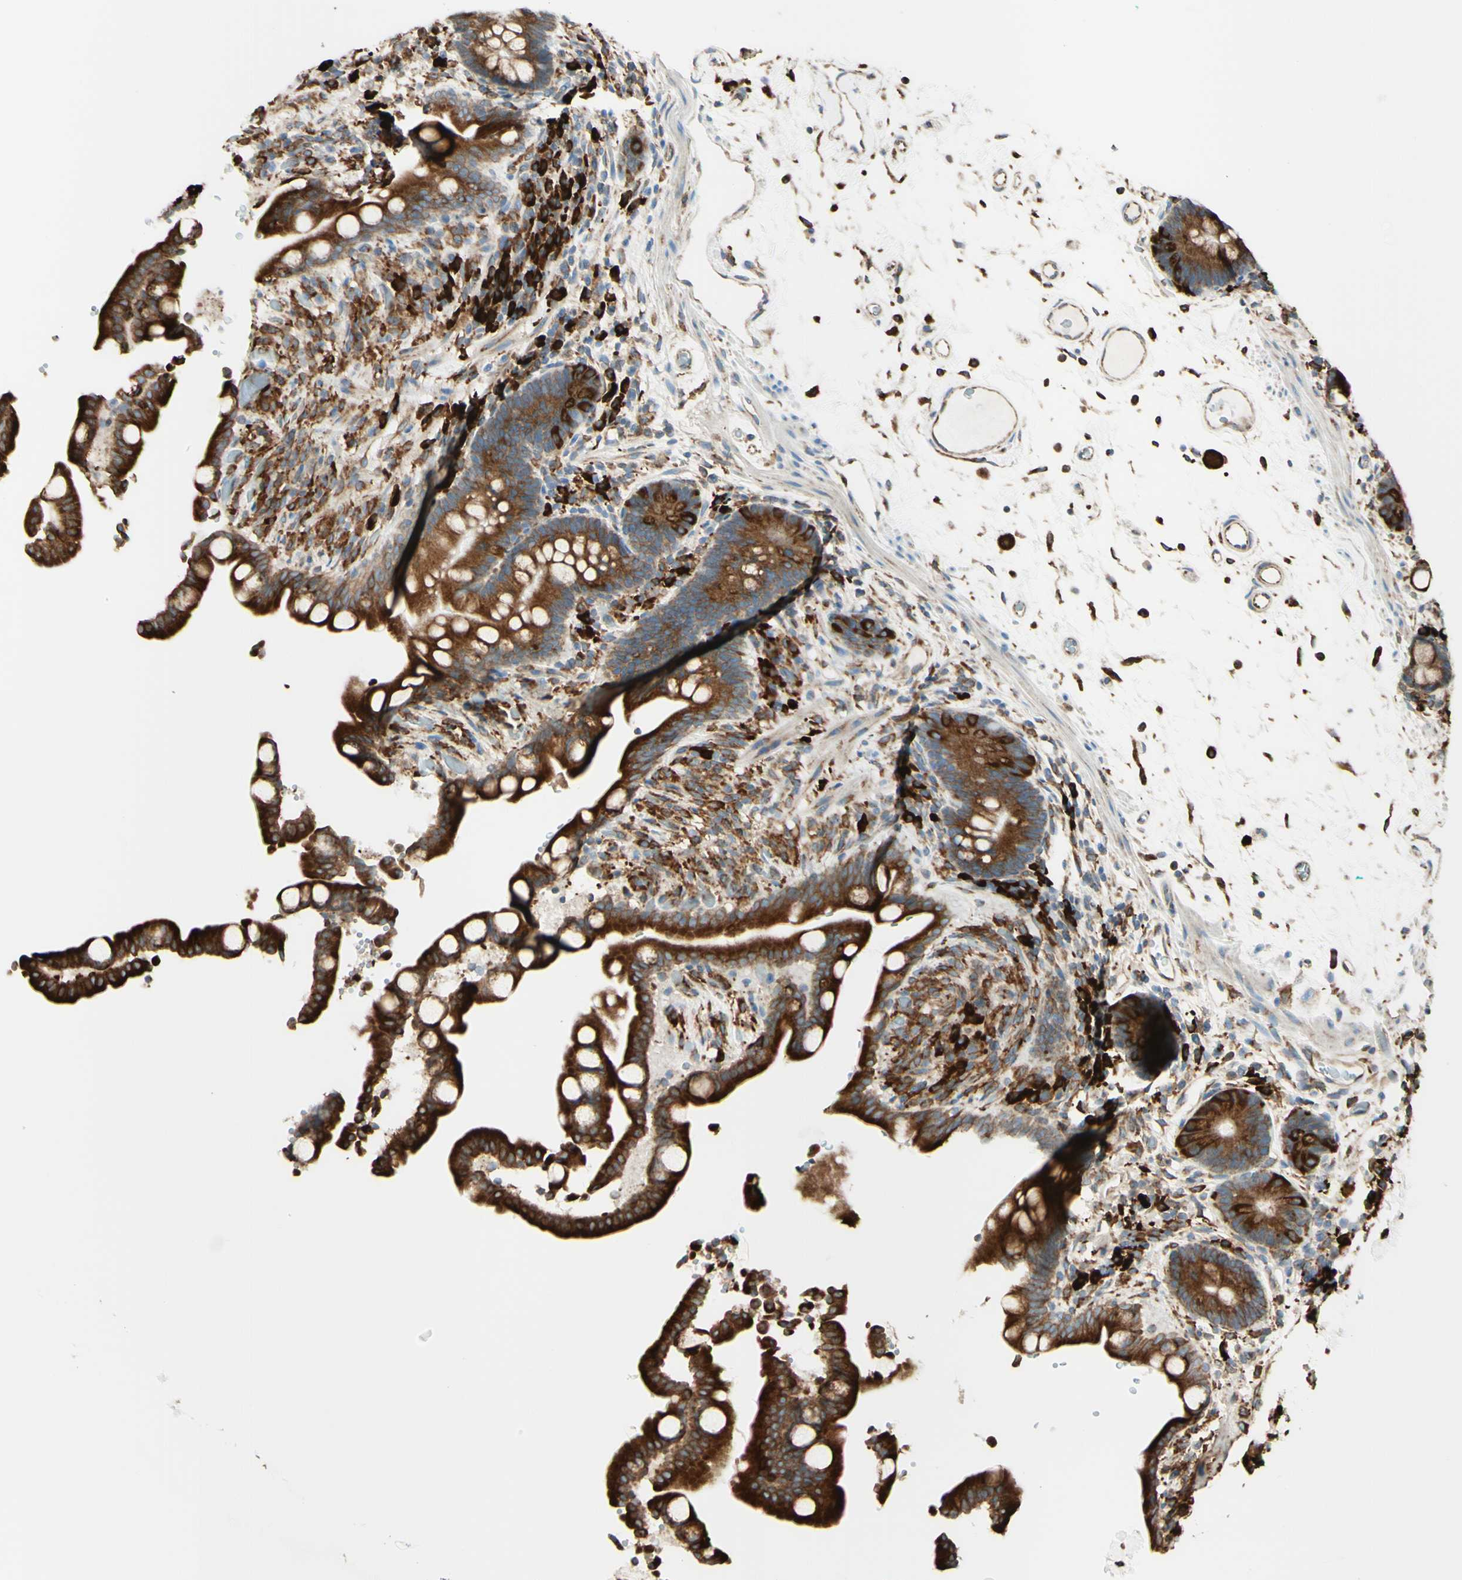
{"staining": {"intensity": "moderate", "quantity": ">75%", "location": "cytoplasmic/membranous"}, "tissue": "colon", "cell_type": "Endothelial cells", "image_type": "normal", "snomed": [{"axis": "morphology", "description": "Normal tissue, NOS"}, {"axis": "topography", "description": "Colon"}], "caption": "Approximately >75% of endothelial cells in benign human colon demonstrate moderate cytoplasmic/membranous protein staining as visualized by brown immunohistochemical staining.", "gene": "DNAJB11", "patient": {"sex": "male", "age": 73}}